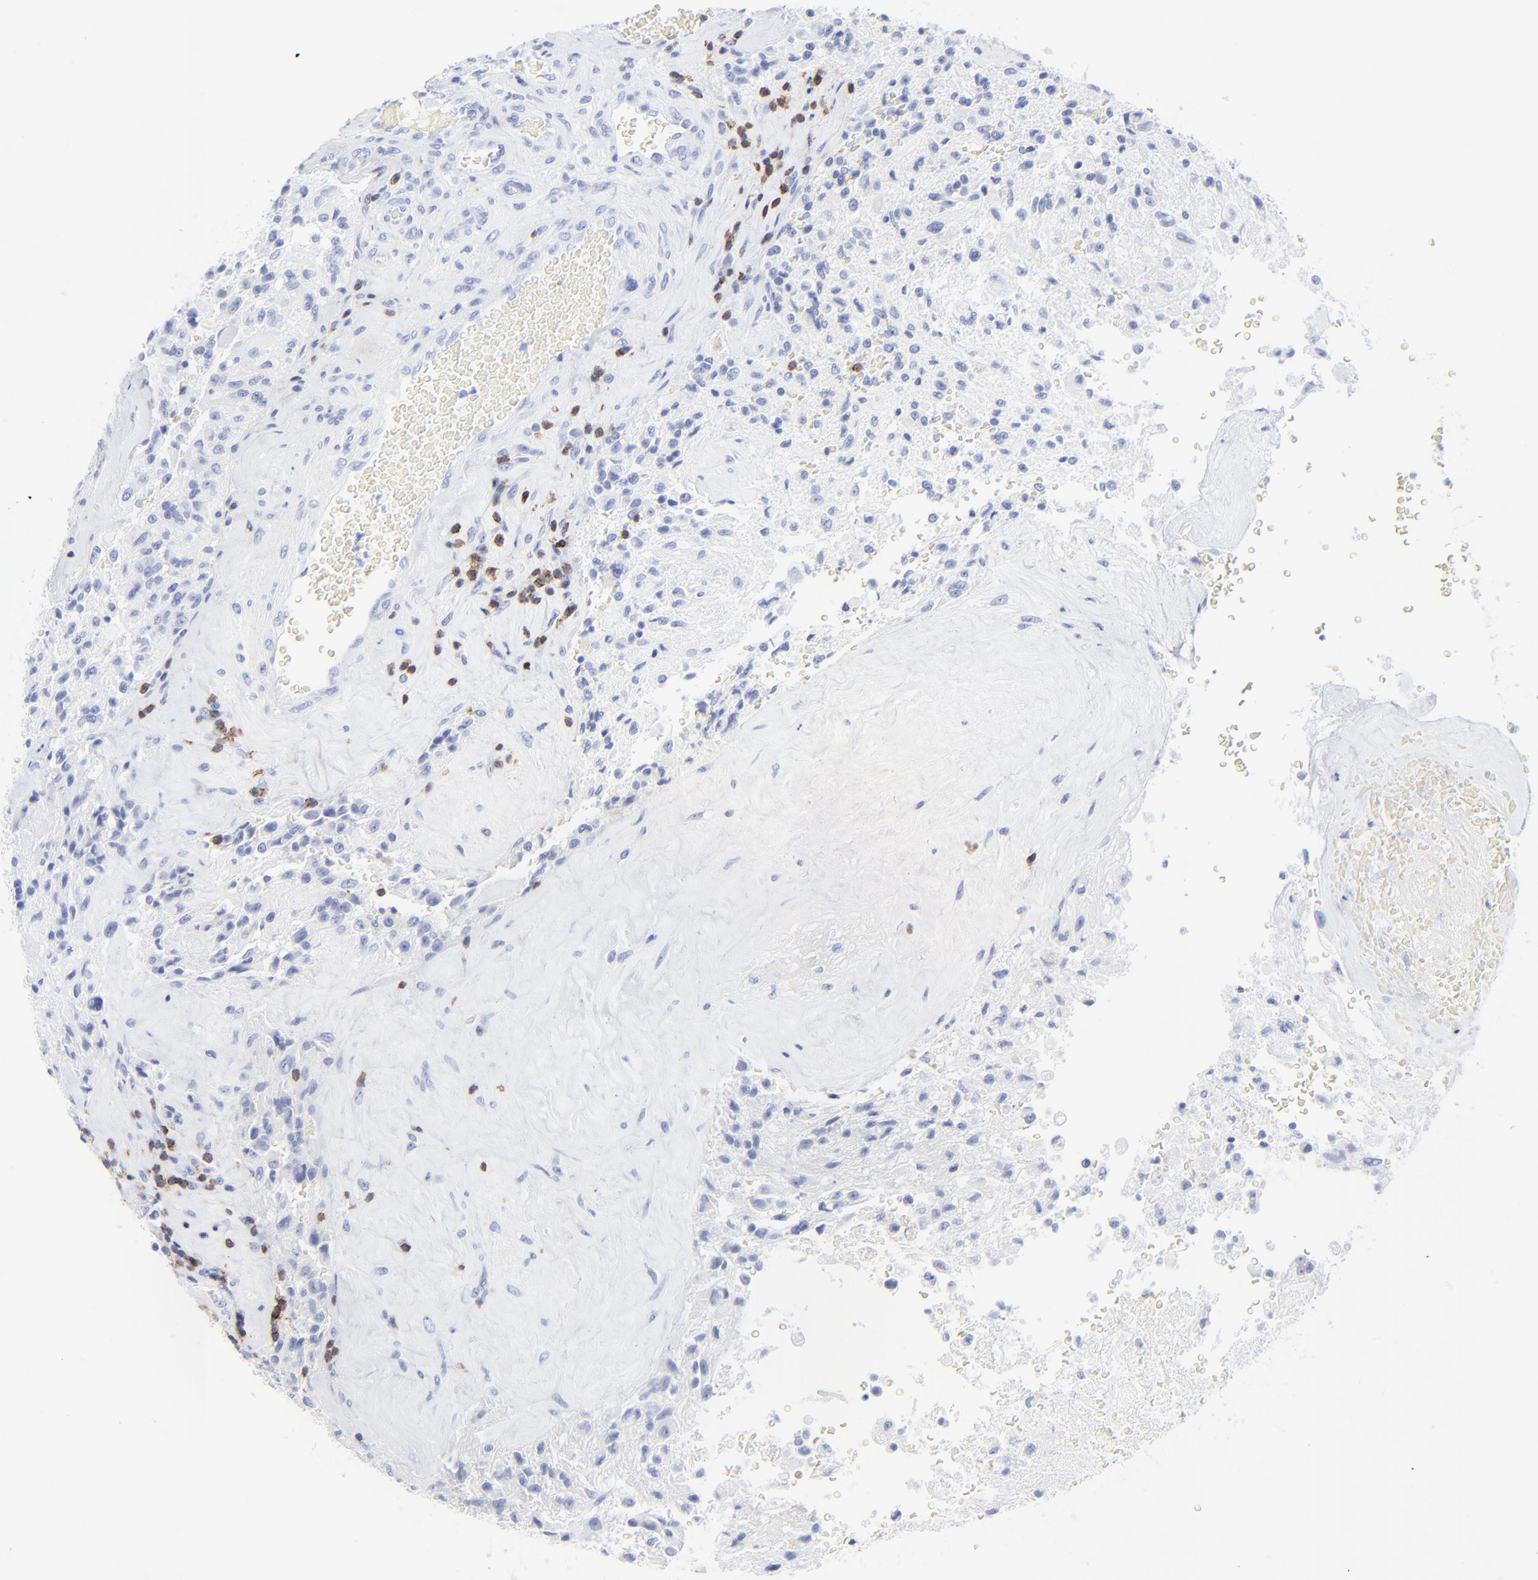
{"staining": {"intensity": "negative", "quantity": "none", "location": "none"}, "tissue": "glioma", "cell_type": "Tumor cells", "image_type": "cancer", "snomed": [{"axis": "morphology", "description": "Normal tissue, NOS"}, {"axis": "morphology", "description": "Glioma, malignant, High grade"}, {"axis": "topography", "description": "Cerebral cortex"}], "caption": "An immunohistochemistry (IHC) histopathology image of high-grade glioma (malignant) is shown. There is no staining in tumor cells of high-grade glioma (malignant). The staining was performed using DAB (3,3'-diaminobenzidine) to visualize the protein expression in brown, while the nuclei were stained in blue with hematoxylin (Magnification: 20x).", "gene": "LCK", "patient": {"sex": "male", "age": 56}}